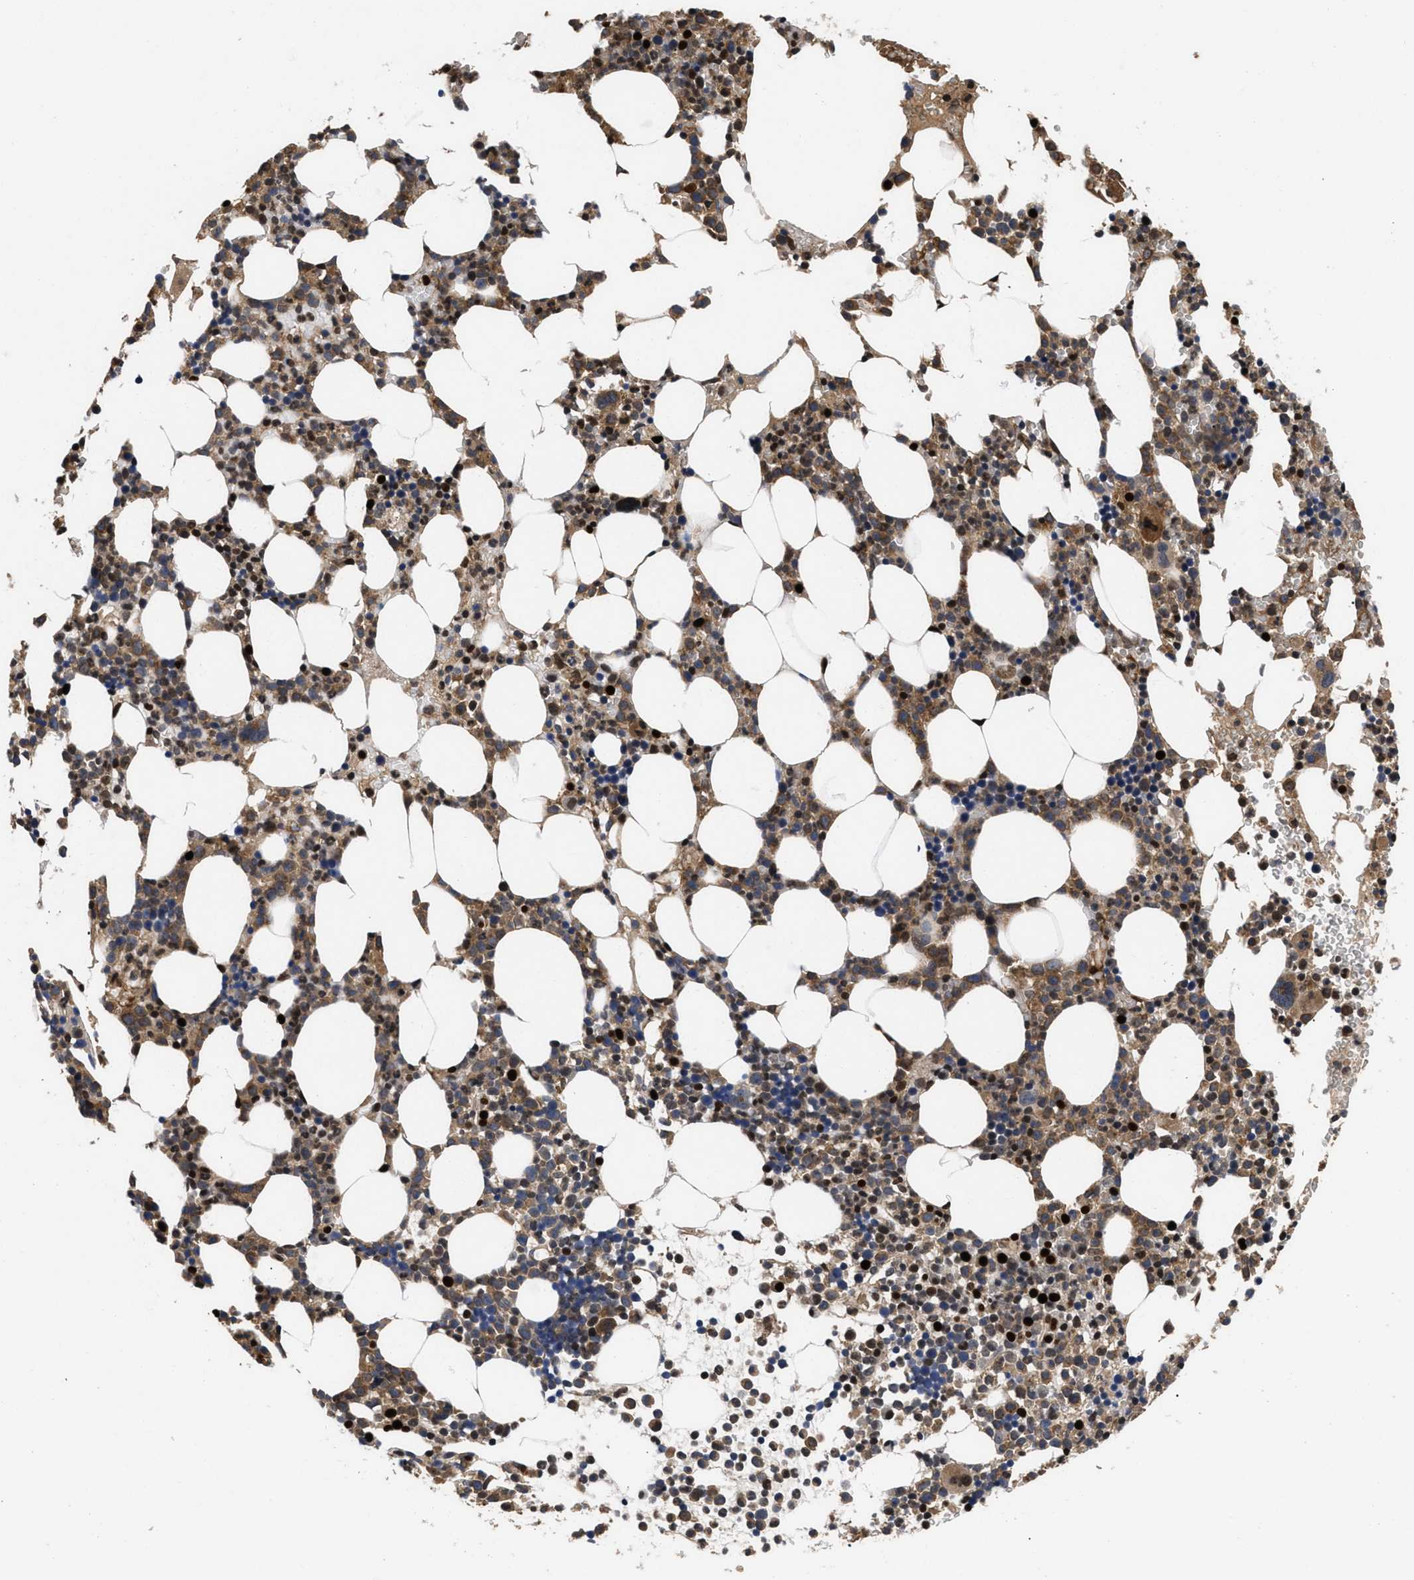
{"staining": {"intensity": "strong", "quantity": "25%-75%", "location": "cytoplasmic/membranous,nuclear"}, "tissue": "bone marrow", "cell_type": "Hematopoietic cells", "image_type": "normal", "snomed": [{"axis": "morphology", "description": "Normal tissue, NOS"}, {"axis": "morphology", "description": "Inflammation, NOS"}, {"axis": "topography", "description": "Bone marrow"}], "caption": "Immunohistochemistry (IHC) (DAB) staining of unremarkable human bone marrow exhibits strong cytoplasmic/membranous,nuclear protein positivity in approximately 25%-75% of hematopoietic cells. (IHC, brightfield microscopy, high magnification).", "gene": "FAM200A", "patient": {"sex": "female", "age": 67}}